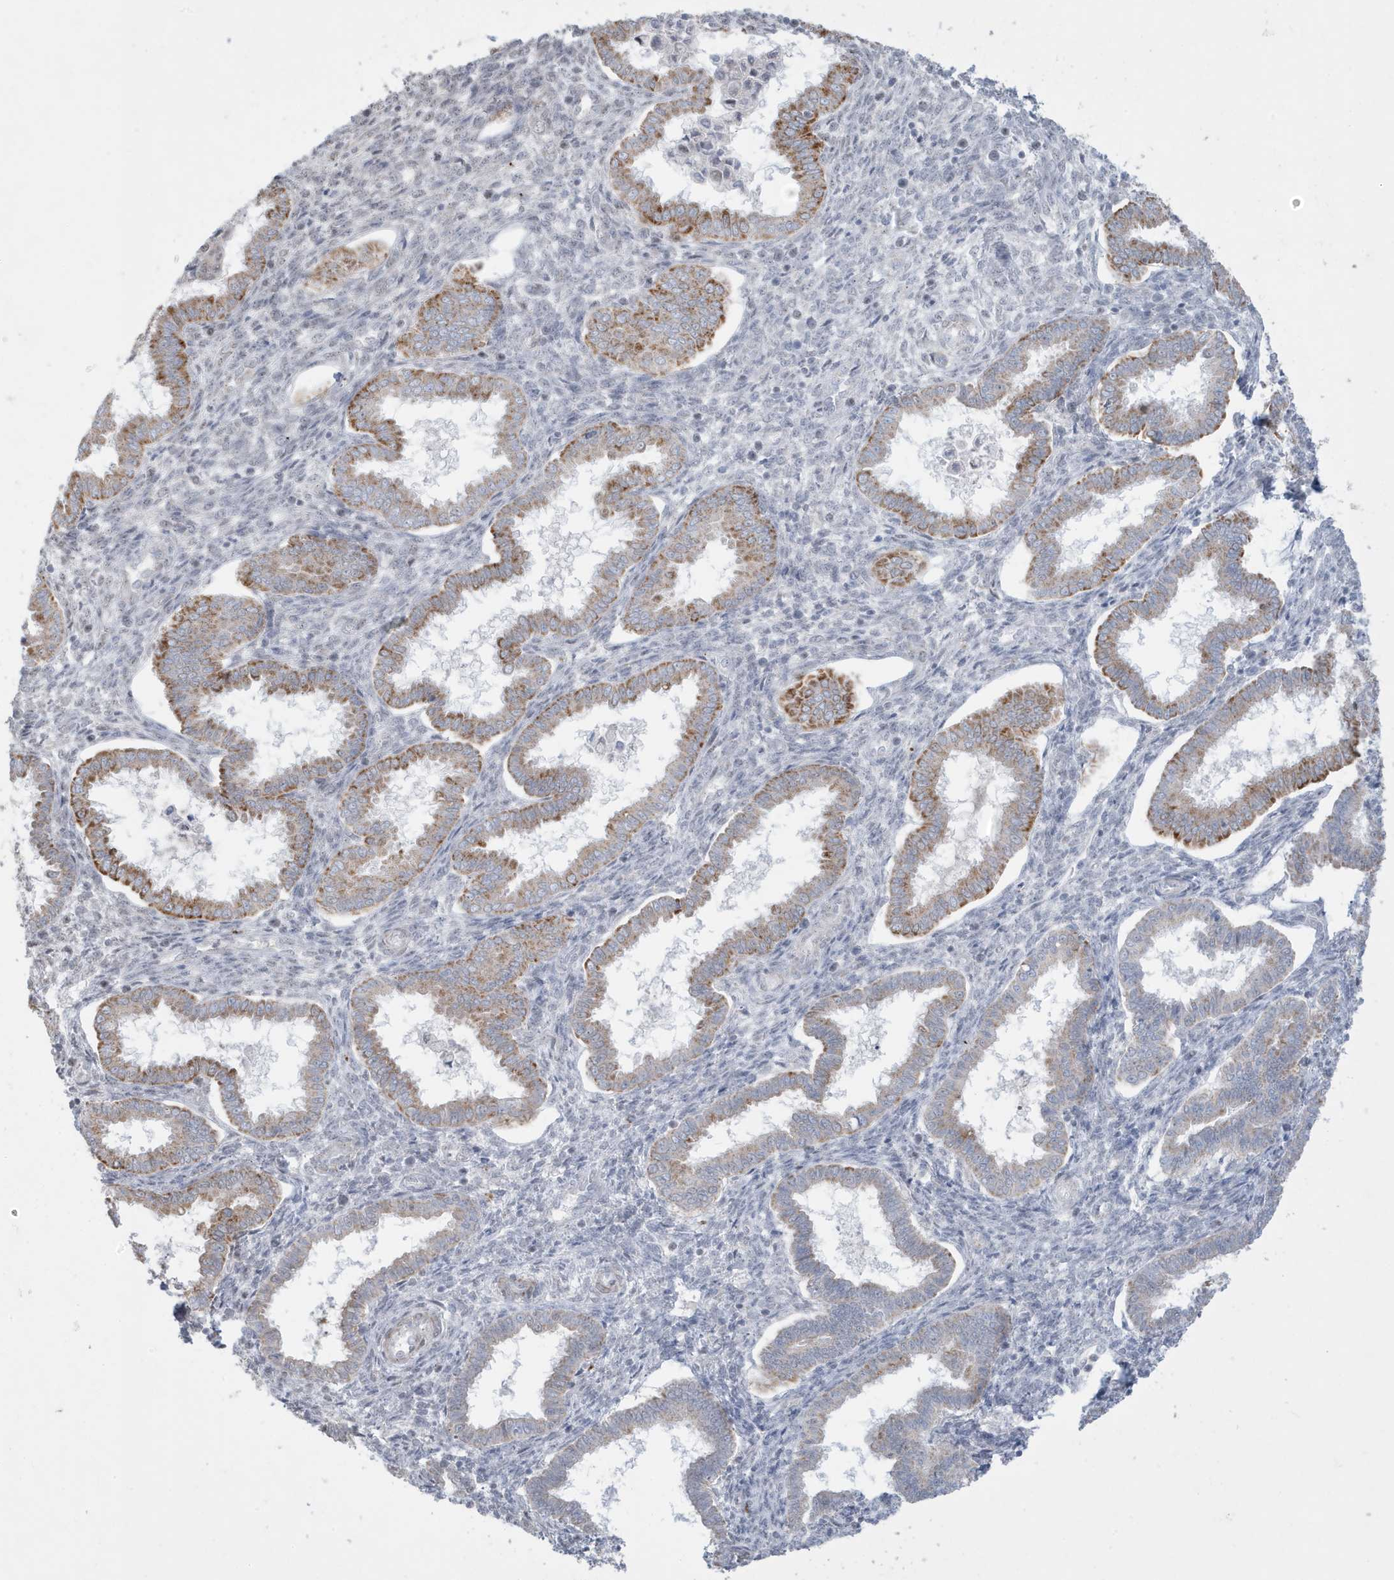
{"staining": {"intensity": "negative", "quantity": "none", "location": "none"}, "tissue": "endometrium", "cell_type": "Cells in endometrial stroma", "image_type": "normal", "snomed": [{"axis": "morphology", "description": "Normal tissue, NOS"}, {"axis": "topography", "description": "Endometrium"}], "caption": "High magnification brightfield microscopy of normal endometrium stained with DAB (brown) and counterstained with hematoxylin (blue): cells in endometrial stroma show no significant expression. (DAB immunohistochemistry with hematoxylin counter stain).", "gene": "FNDC1", "patient": {"sex": "female", "age": 24}}